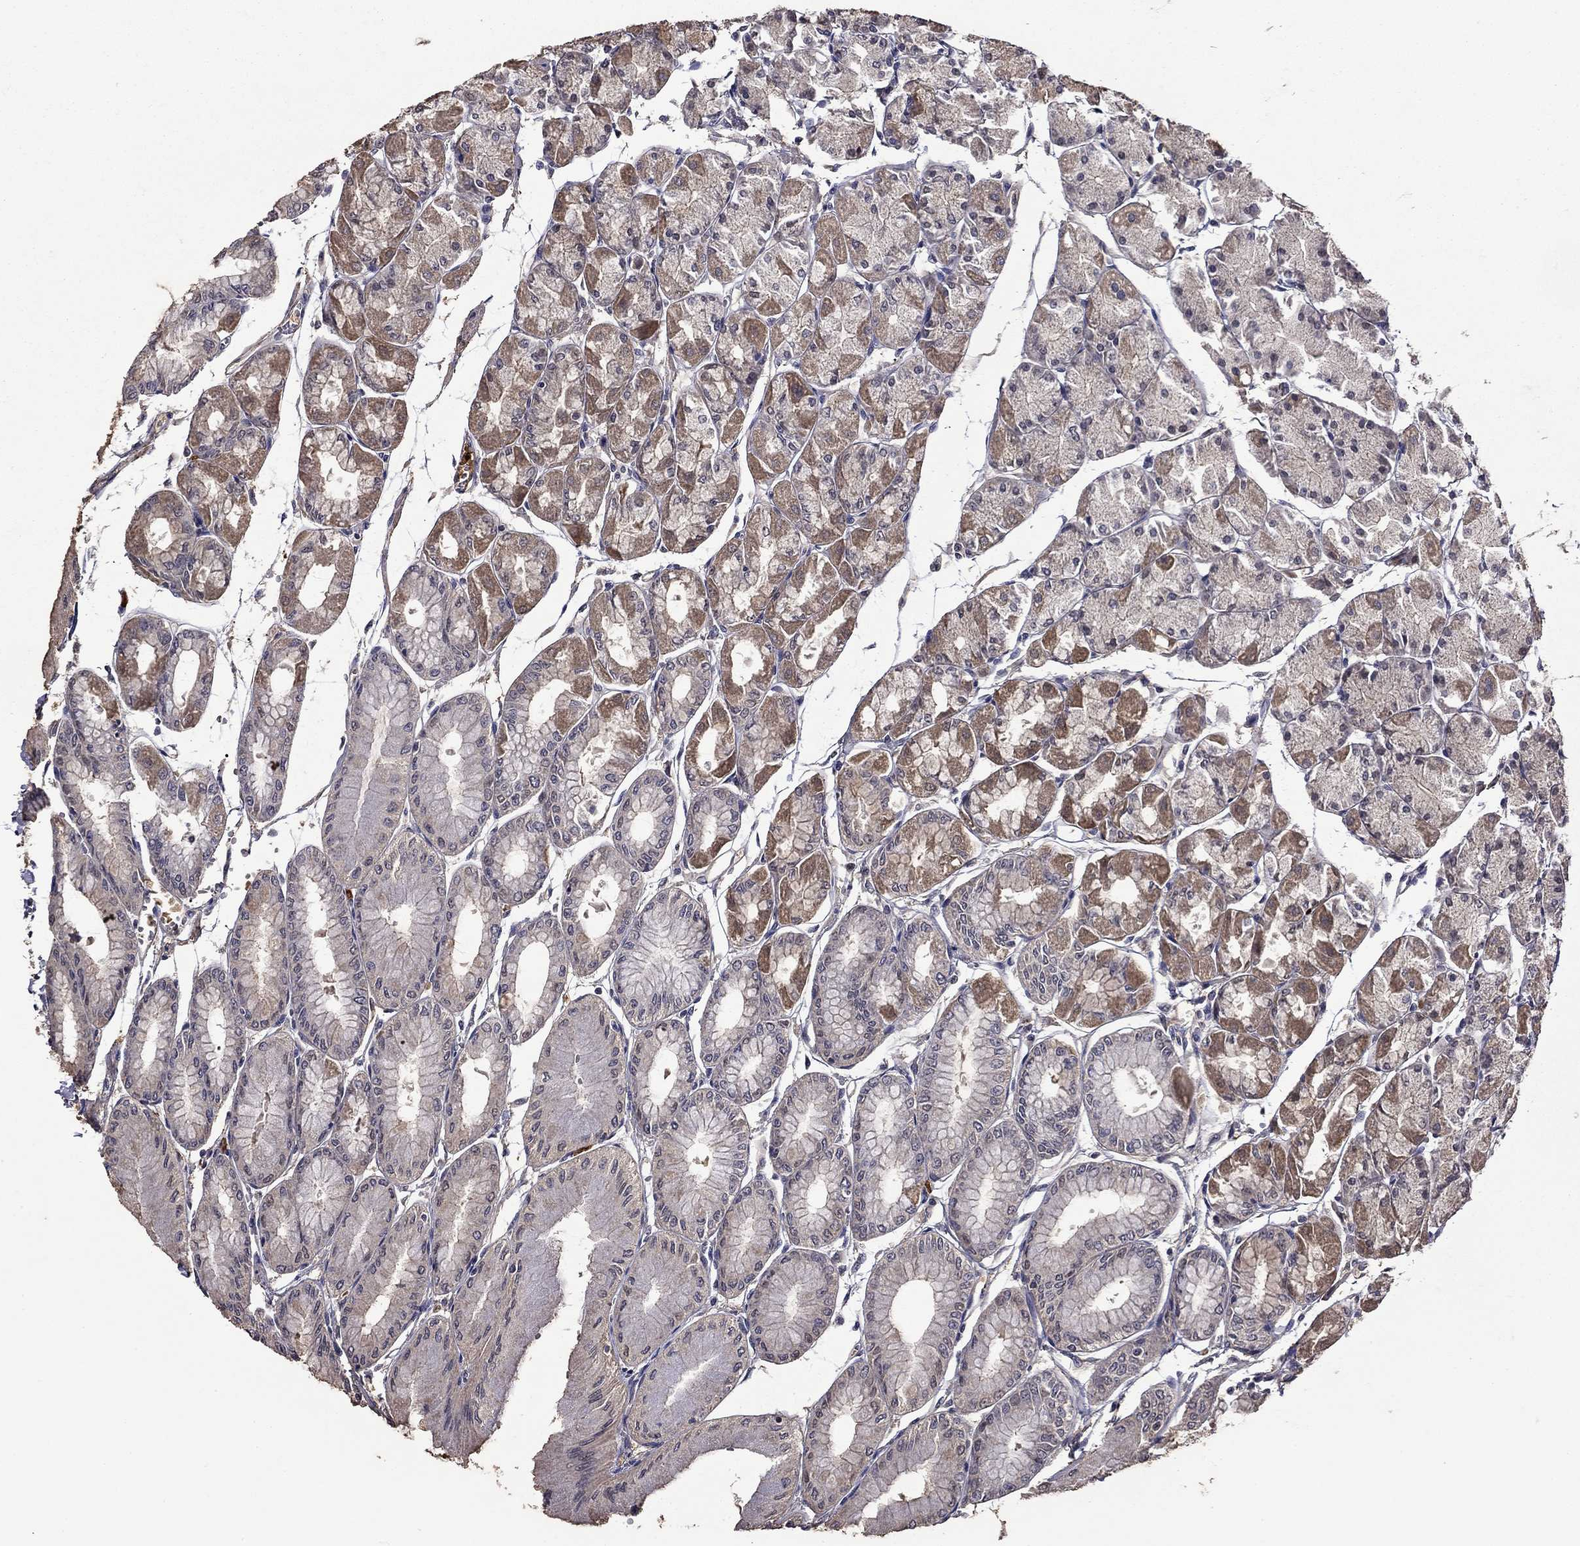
{"staining": {"intensity": "moderate", "quantity": "<25%", "location": "cytoplasmic/membranous"}, "tissue": "stomach", "cell_type": "Glandular cells", "image_type": "normal", "snomed": [{"axis": "morphology", "description": "Normal tissue, NOS"}, {"axis": "topography", "description": "Stomach, upper"}], "caption": "Human stomach stained for a protein (brown) shows moderate cytoplasmic/membranous positive positivity in about <25% of glandular cells.", "gene": "SATB1", "patient": {"sex": "male", "age": 60}}